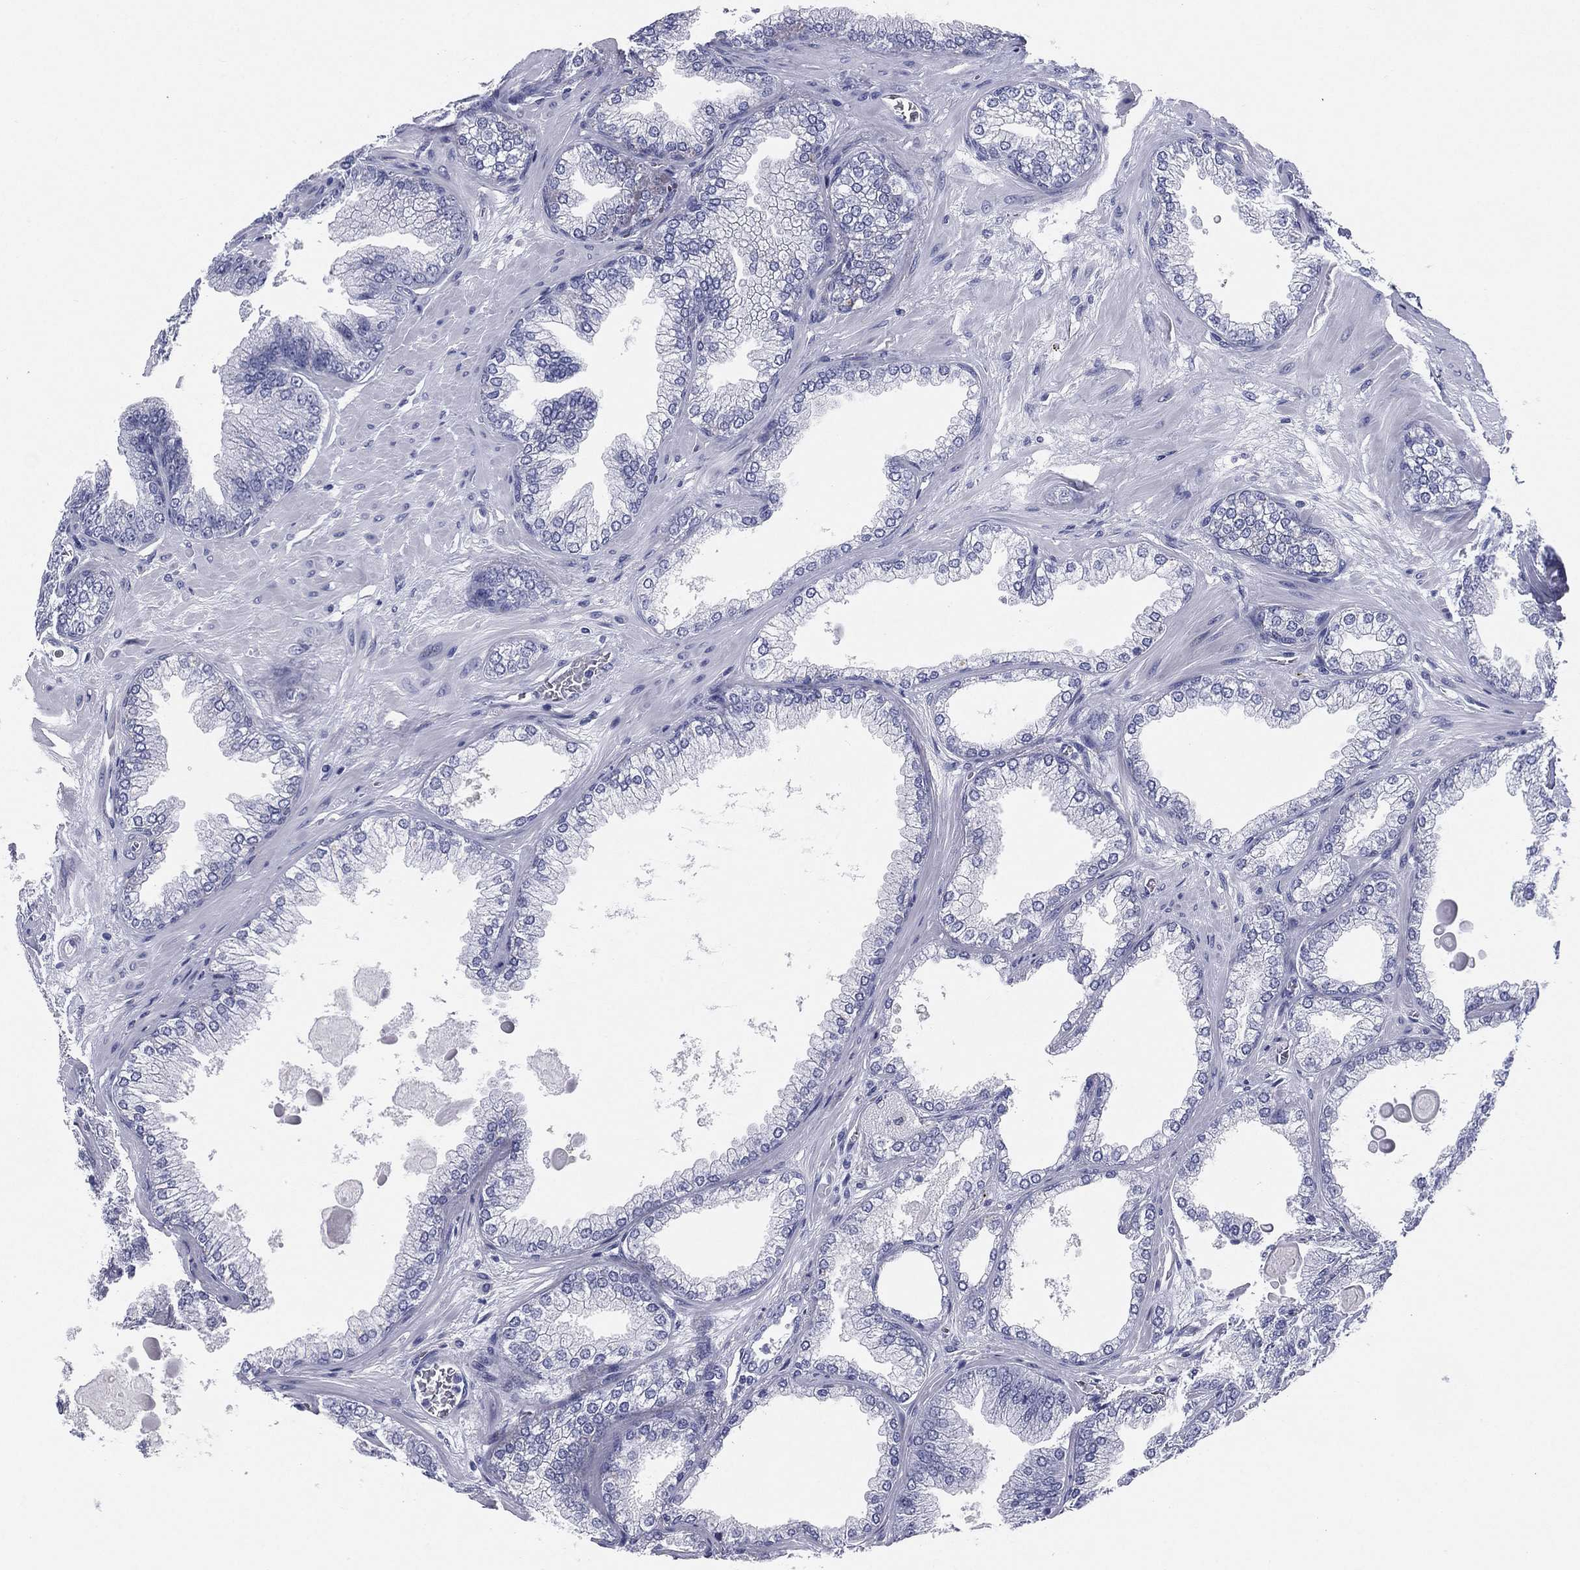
{"staining": {"intensity": "negative", "quantity": "none", "location": "none"}, "tissue": "prostate cancer", "cell_type": "Tumor cells", "image_type": "cancer", "snomed": [{"axis": "morphology", "description": "Adenocarcinoma, Low grade"}, {"axis": "topography", "description": "Prostate"}], "caption": "Micrograph shows no significant protein staining in tumor cells of prostate cancer (low-grade adenocarcinoma).", "gene": "HLA-DOA", "patient": {"sex": "male", "age": 72}}